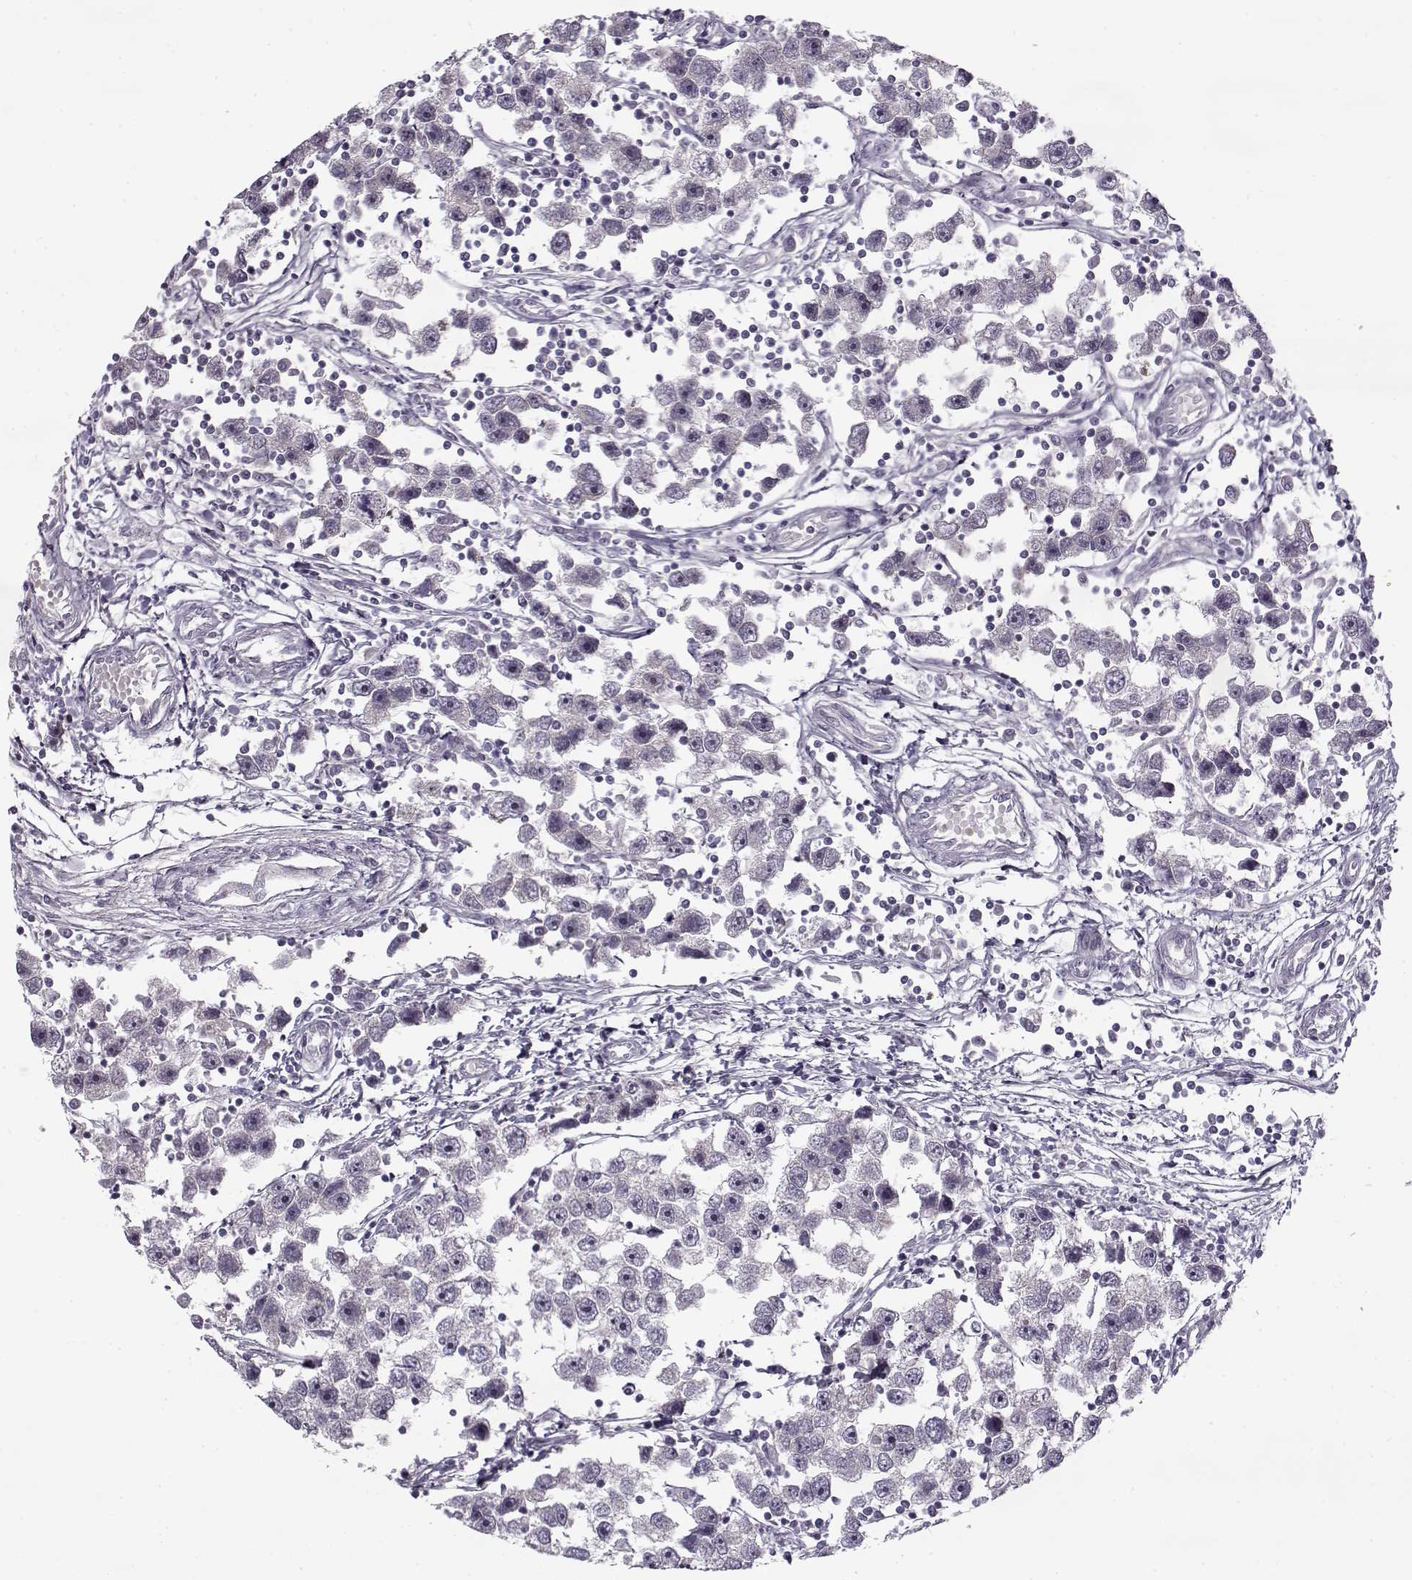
{"staining": {"intensity": "negative", "quantity": "none", "location": "none"}, "tissue": "testis cancer", "cell_type": "Tumor cells", "image_type": "cancer", "snomed": [{"axis": "morphology", "description": "Seminoma, NOS"}, {"axis": "topography", "description": "Testis"}], "caption": "There is no significant staining in tumor cells of seminoma (testis).", "gene": "PNMT", "patient": {"sex": "male", "age": 30}}